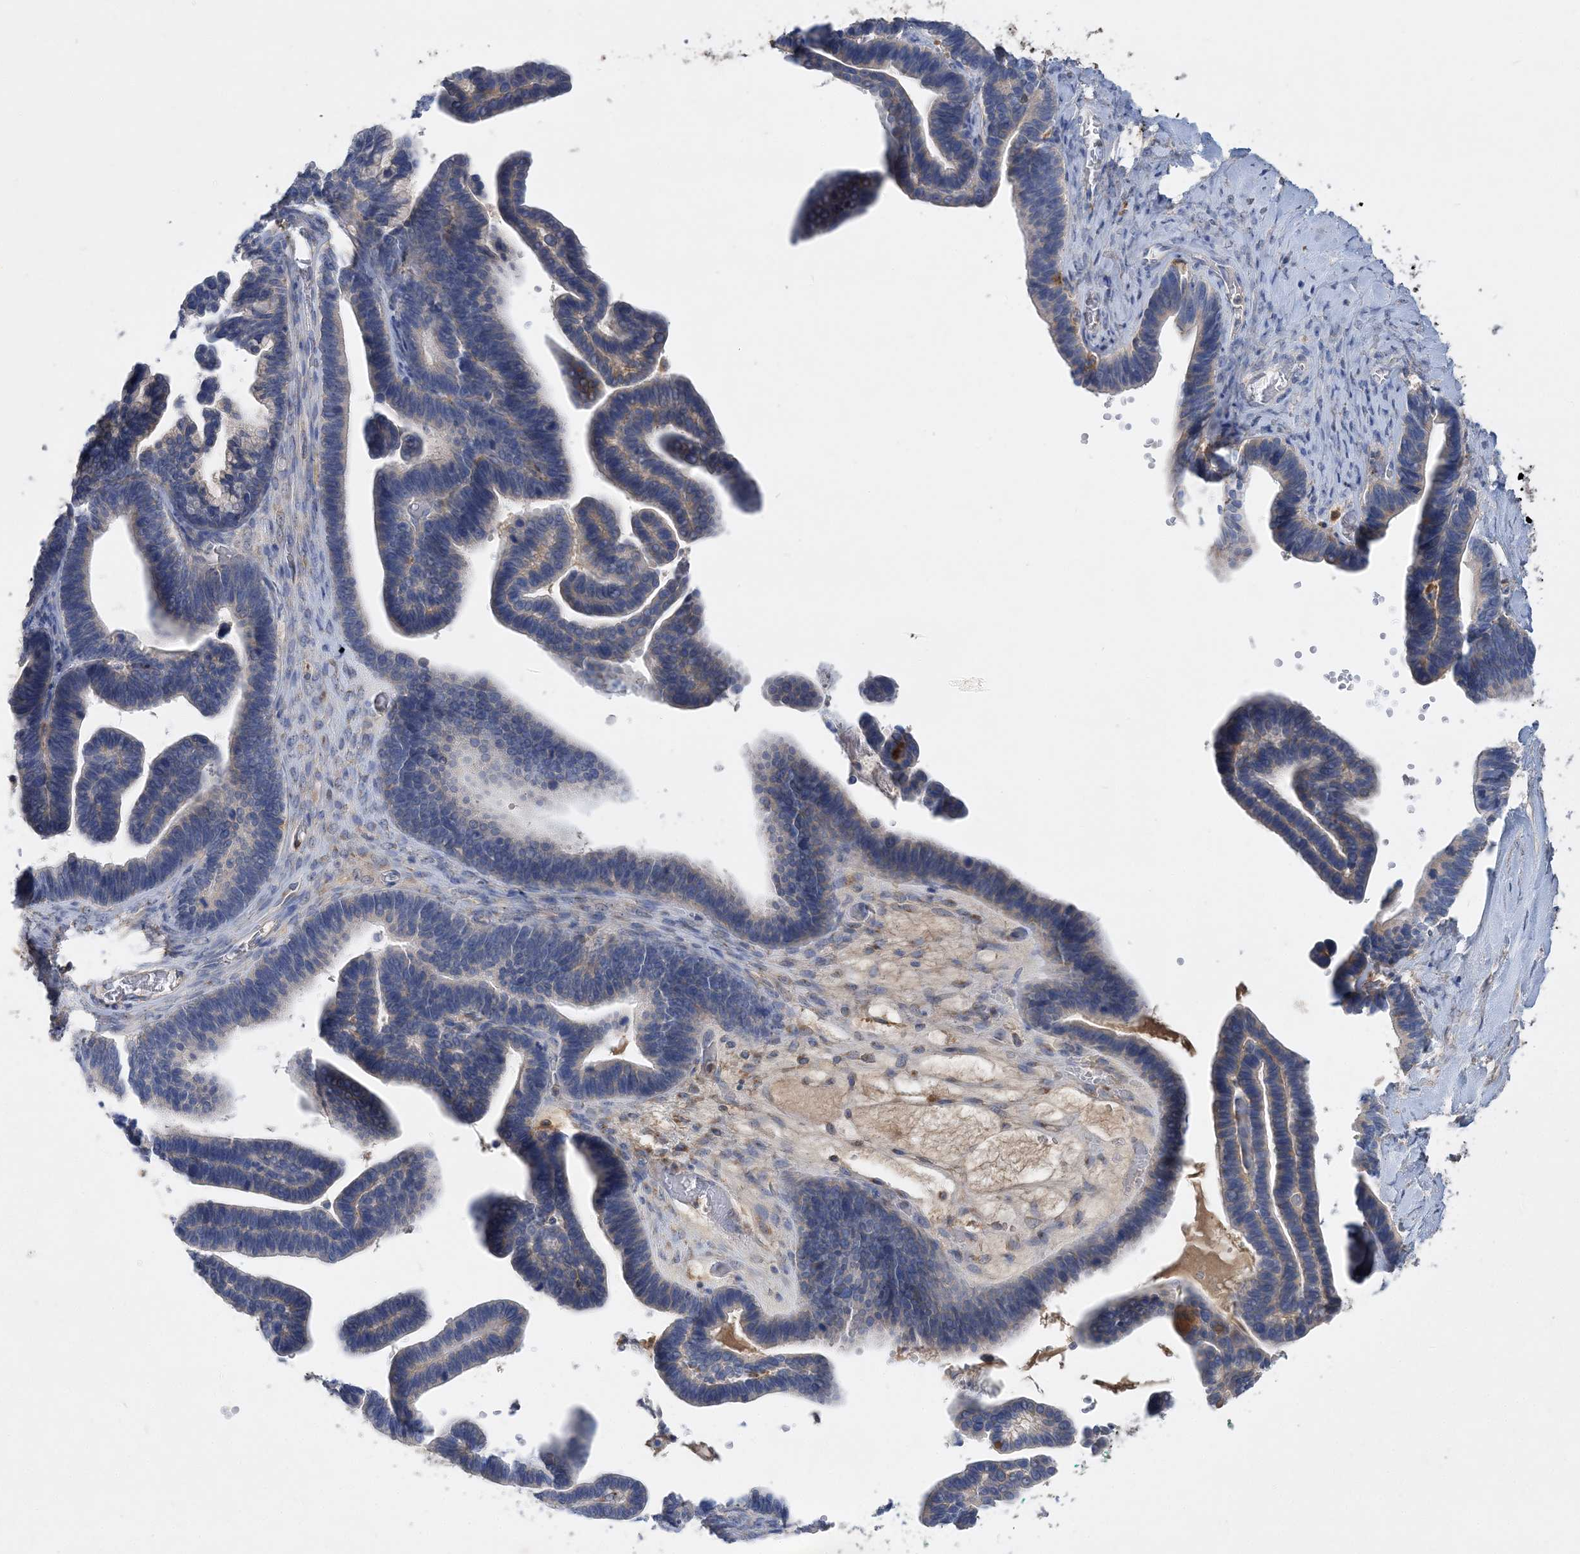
{"staining": {"intensity": "negative", "quantity": "none", "location": "none"}, "tissue": "ovarian cancer", "cell_type": "Tumor cells", "image_type": "cancer", "snomed": [{"axis": "morphology", "description": "Cystadenocarcinoma, serous, NOS"}, {"axis": "topography", "description": "Ovary"}], "caption": "Ovarian cancer (serous cystadenocarcinoma) was stained to show a protein in brown. There is no significant staining in tumor cells.", "gene": "GRINA", "patient": {"sex": "female", "age": 56}}